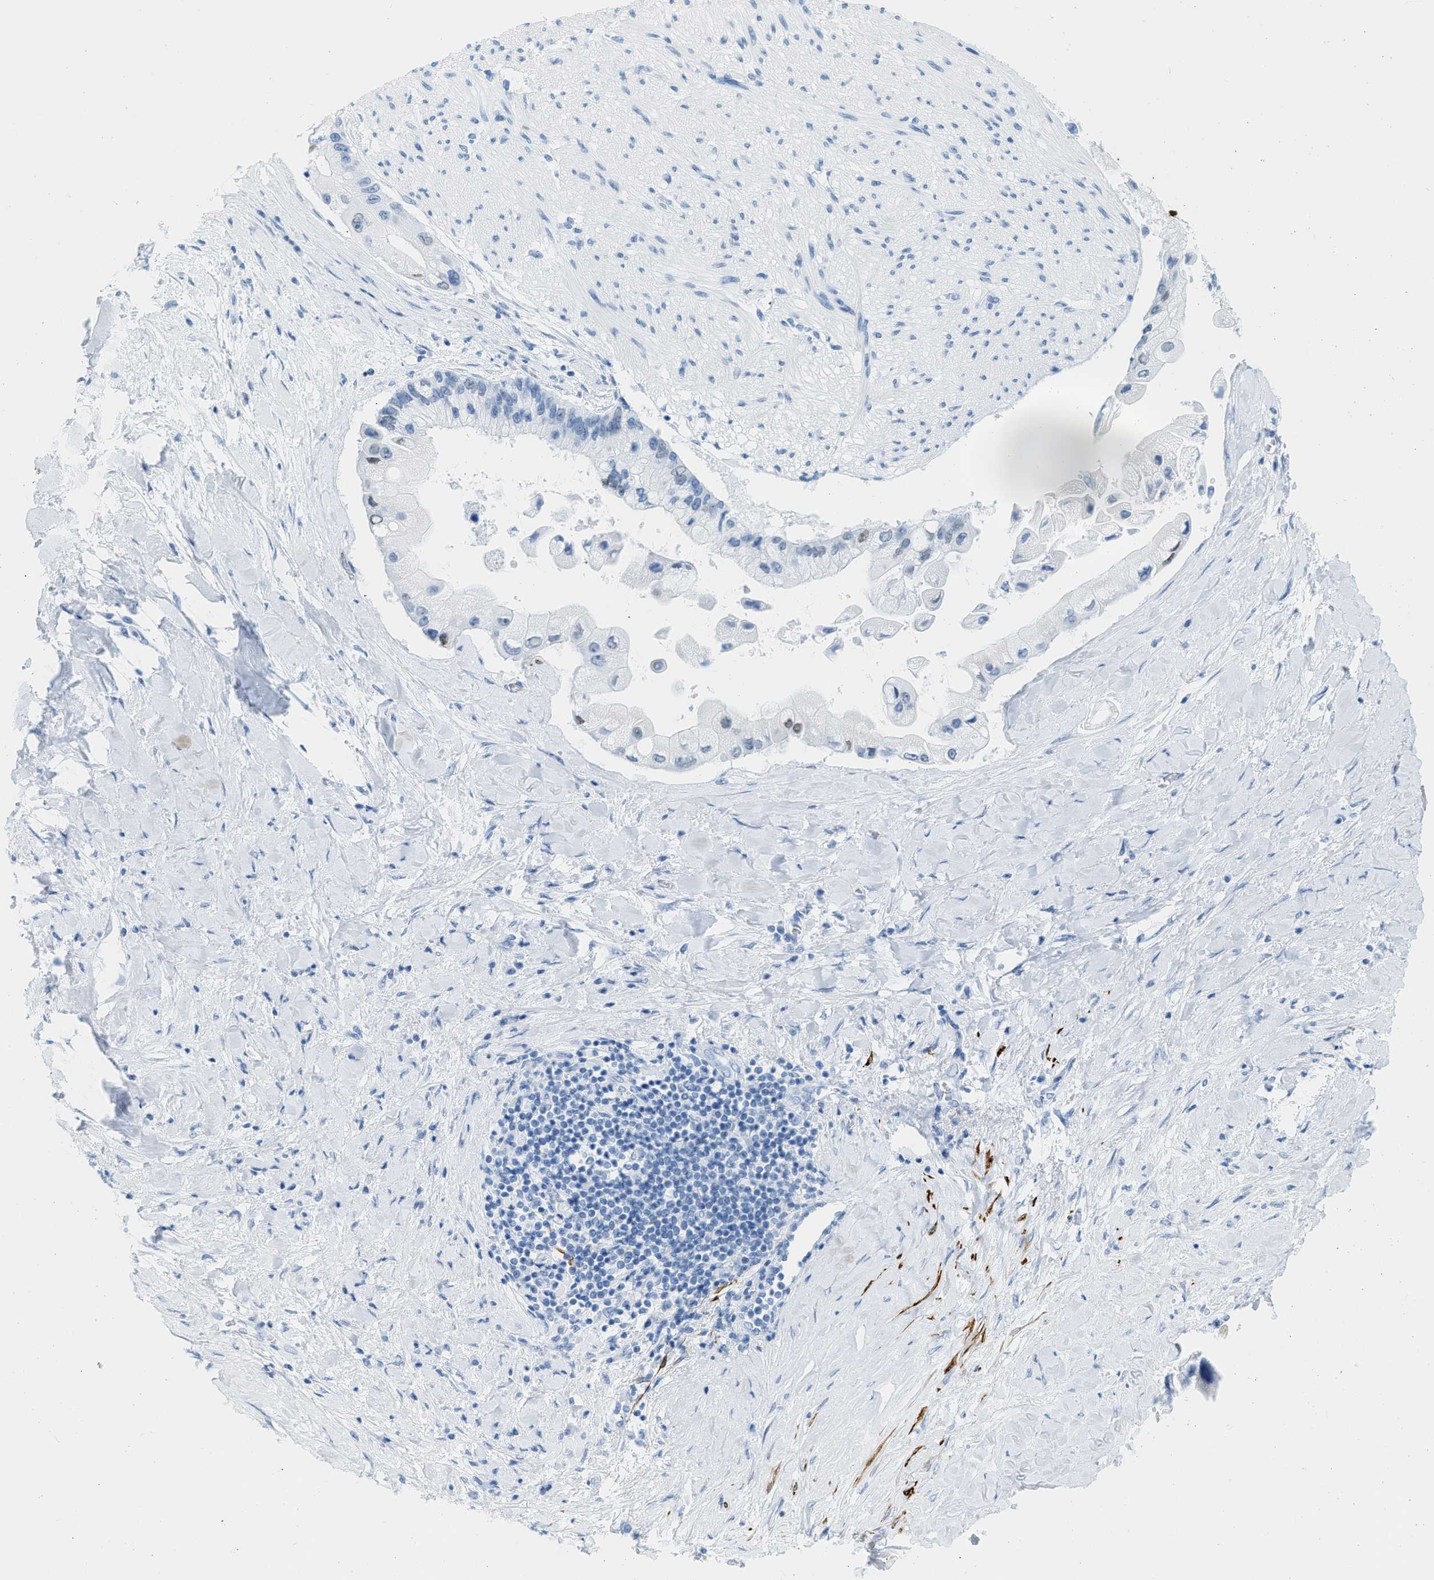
{"staining": {"intensity": "negative", "quantity": "none", "location": "none"}, "tissue": "liver cancer", "cell_type": "Tumor cells", "image_type": "cancer", "snomed": [{"axis": "morphology", "description": "Cholangiocarcinoma"}, {"axis": "topography", "description": "Liver"}], "caption": "Tumor cells show no significant staining in liver cancer.", "gene": "DES", "patient": {"sex": "male", "age": 50}}